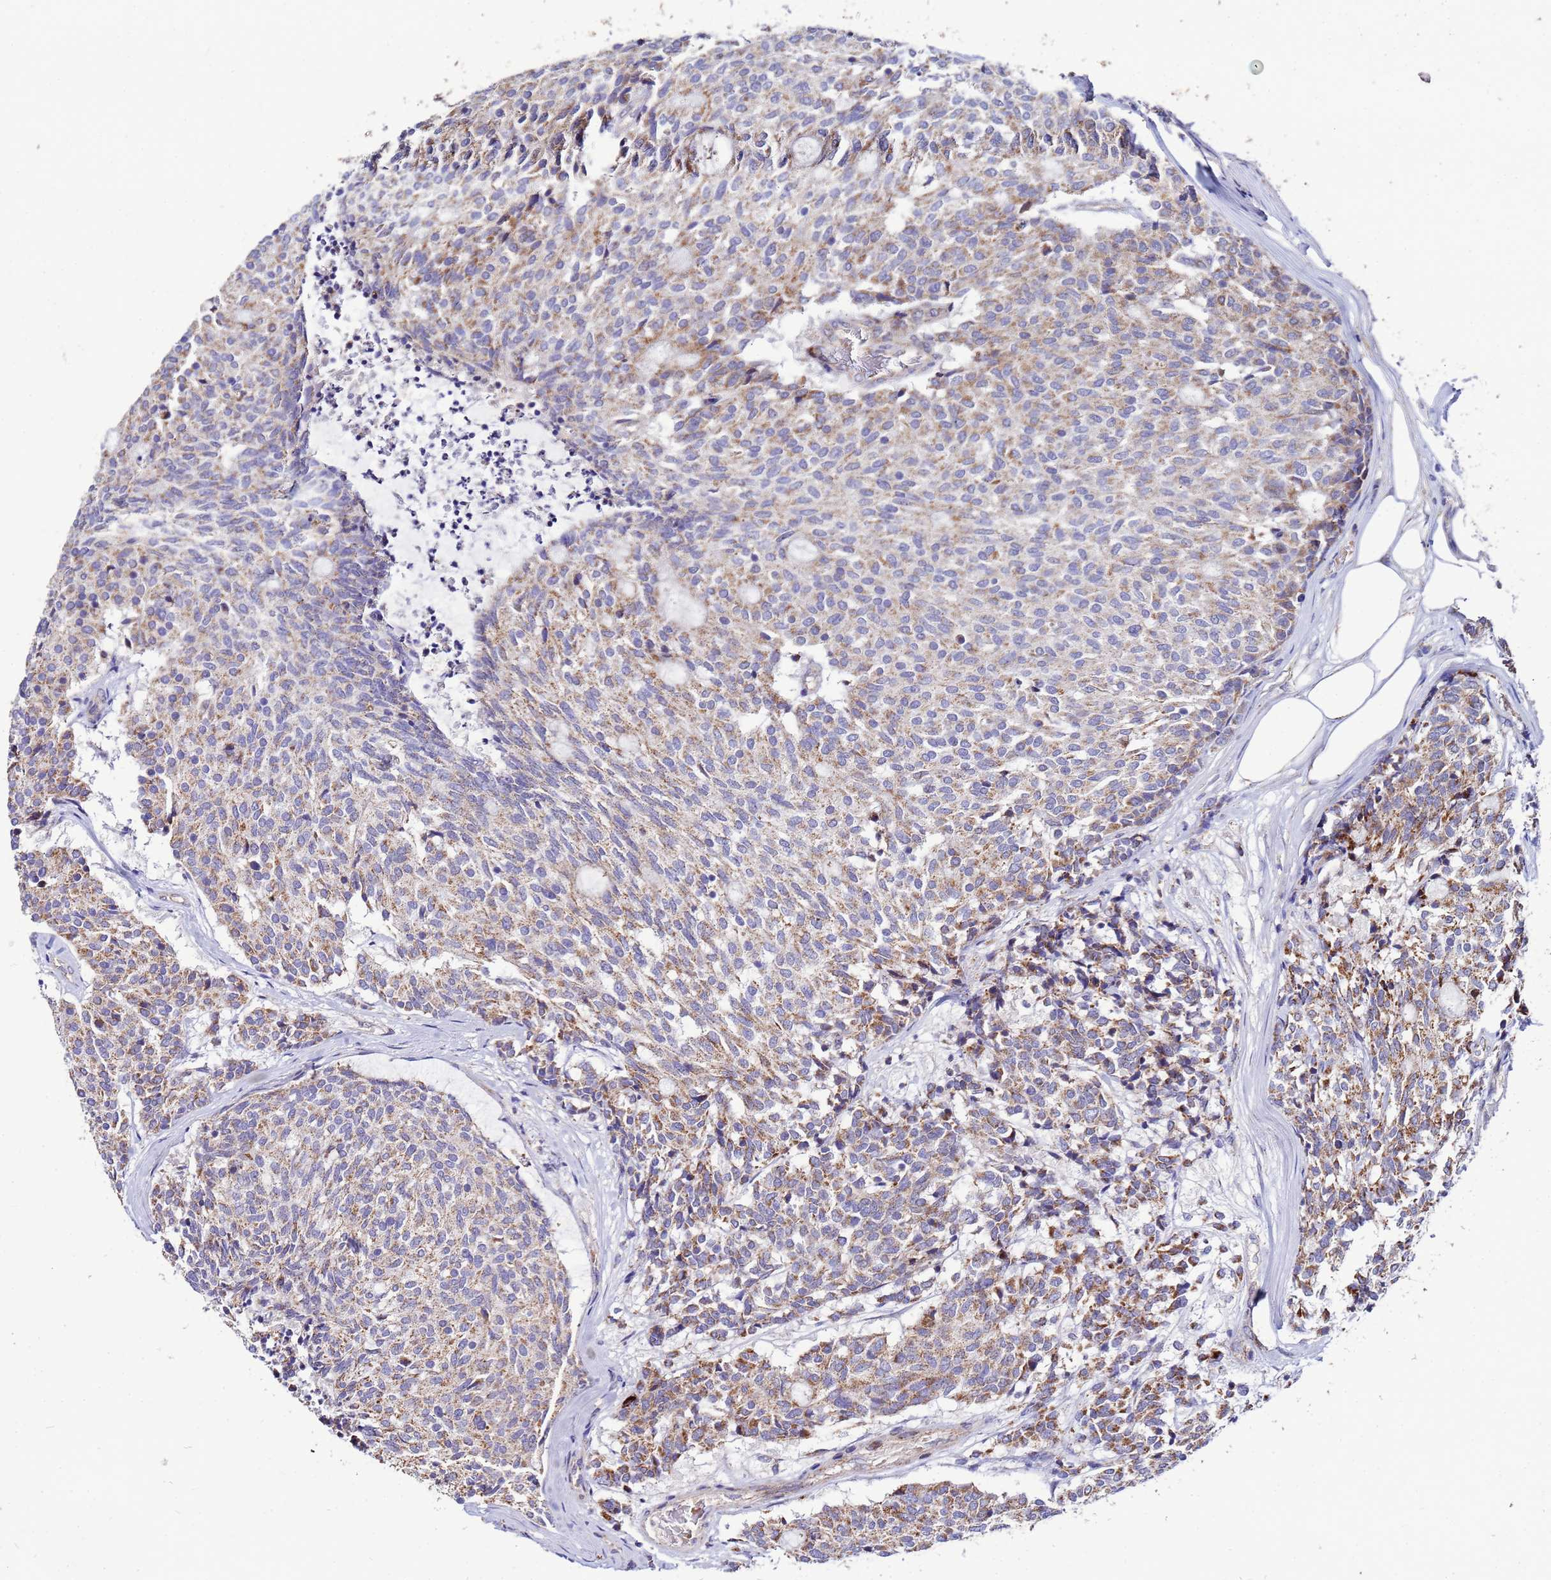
{"staining": {"intensity": "moderate", "quantity": ">75%", "location": "cytoplasmic/membranous"}, "tissue": "carcinoid", "cell_type": "Tumor cells", "image_type": "cancer", "snomed": [{"axis": "morphology", "description": "Carcinoid, malignant, NOS"}, {"axis": "topography", "description": "Pancreas"}], "caption": "The histopathology image demonstrates immunohistochemical staining of carcinoid. There is moderate cytoplasmic/membranous staining is present in about >75% of tumor cells.", "gene": "FAHD2A", "patient": {"sex": "female", "age": 54}}